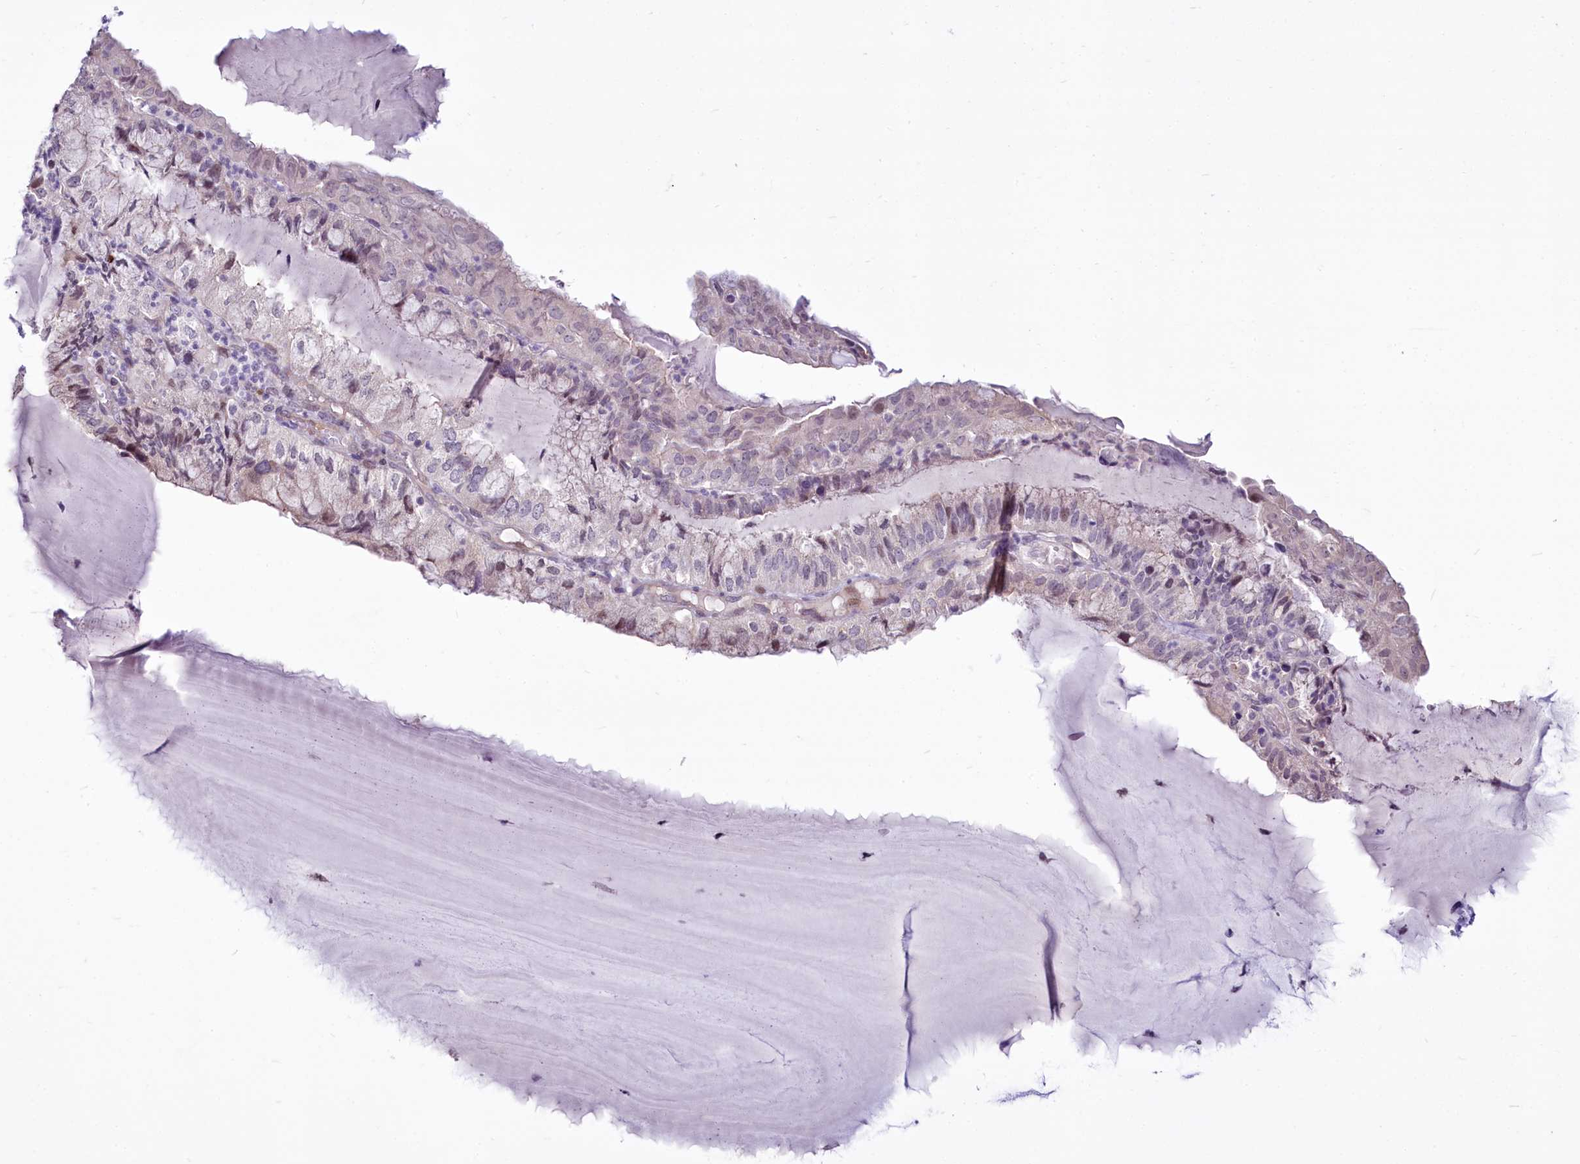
{"staining": {"intensity": "negative", "quantity": "none", "location": "none"}, "tissue": "endometrial cancer", "cell_type": "Tumor cells", "image_type": "cancer", "snomed": [{"axis": "morphology", "description": "Adenocarcinoma, NOS"}, {"axis": "topography", "description": "Endometrium"}], "caption": "Tumor cells are negative for protein expression in human endometrial cancer.", "gene": "BANK1", "patient": {"sex": "female", "age": 81}}